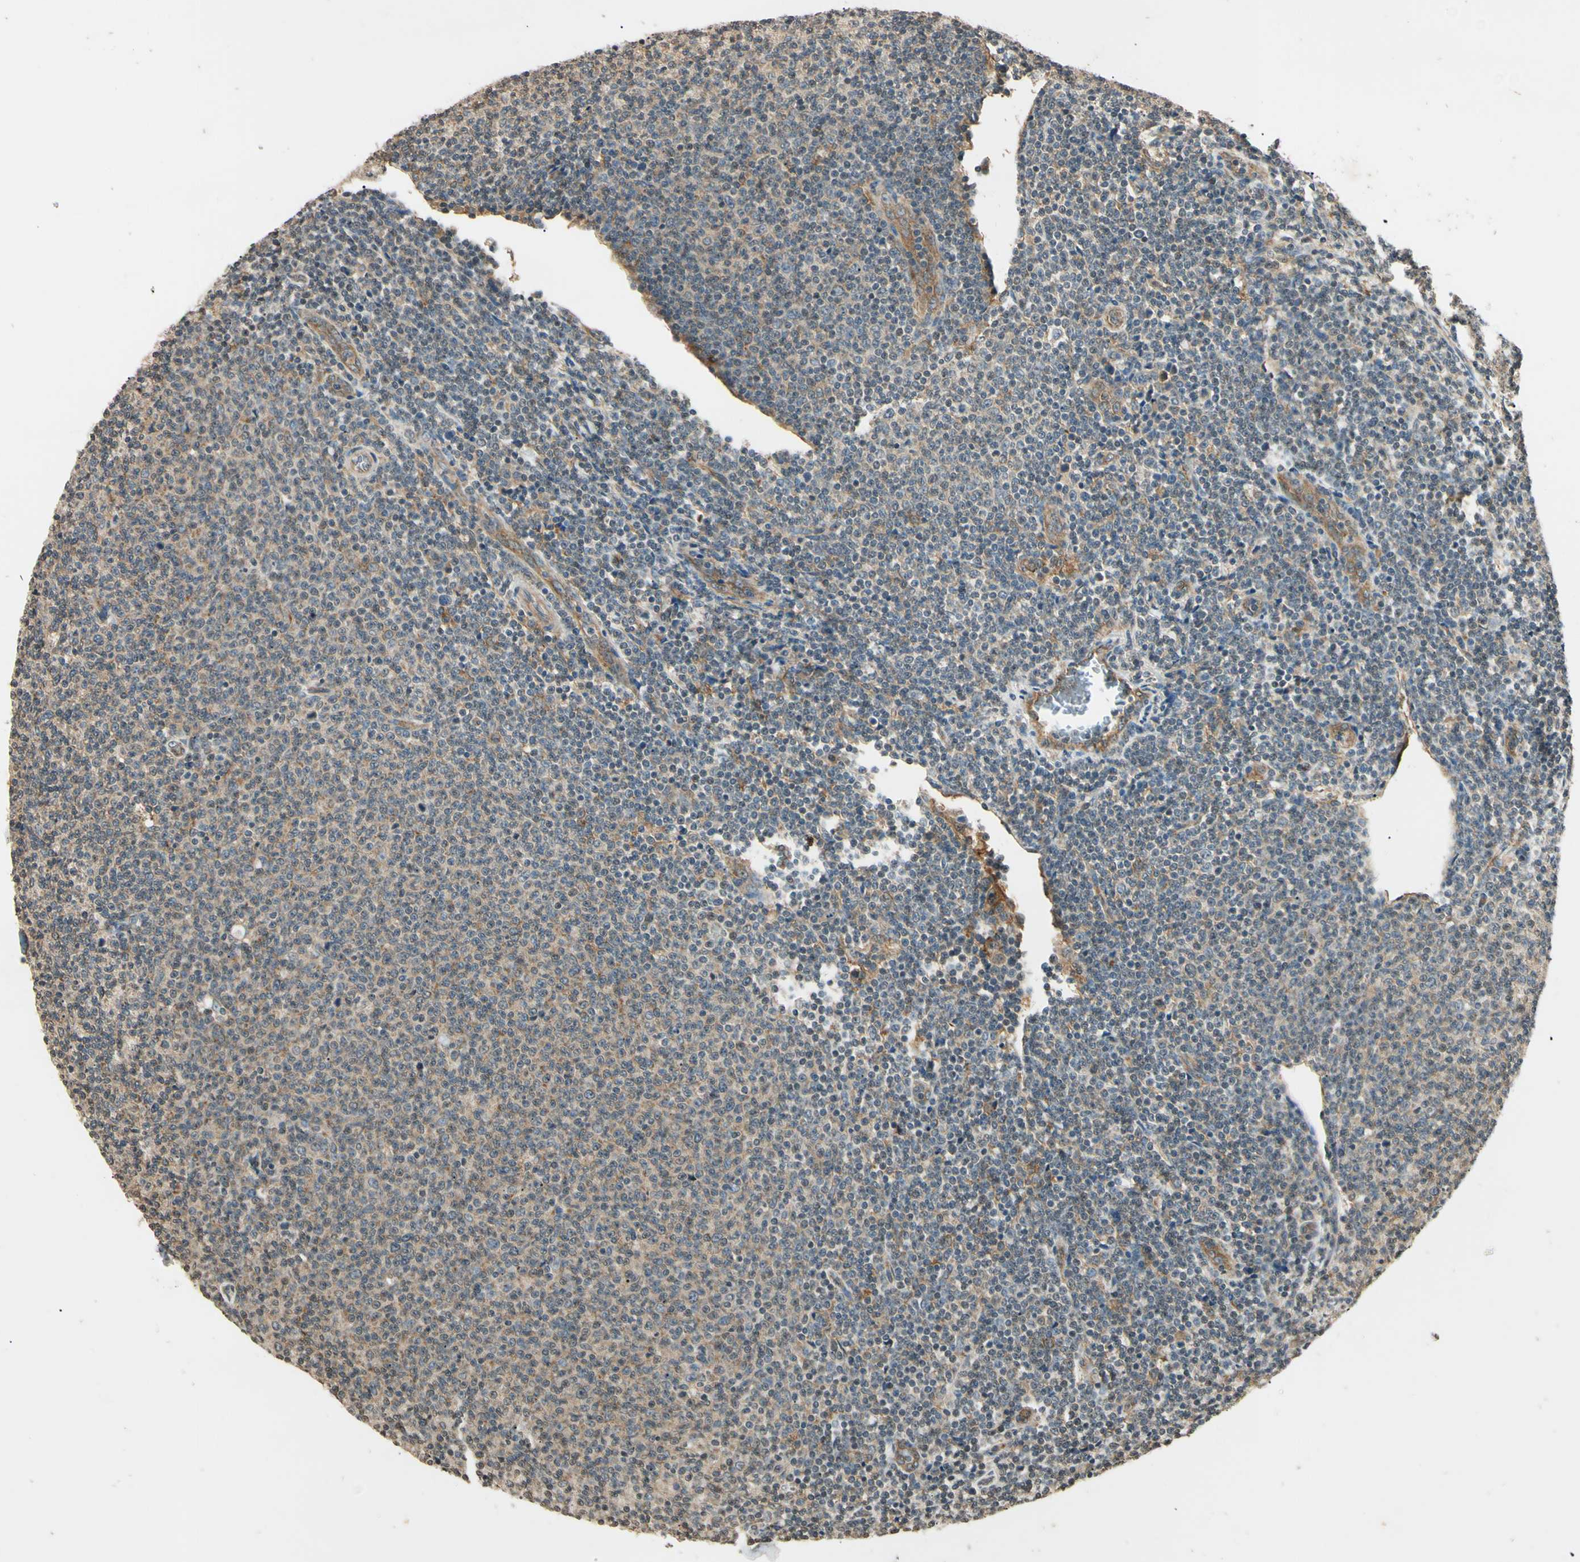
{"staining": {"intensity": "weak", "quantity": "25%-75%", "location": "cytoplasmic/membranous"}, "tissue": "lymphoma", "cell_type": "Tumor cells", "image_type": "cancer", "snomed": [{"axis": "morphology", "description": "Malignant lymphoma, non-Hodgkin's type, Low grade"}, {"axis": "topography", "description": "Lymph node"}], "caption": "The histopathology image shows a brown stain indicating the presence of a protein in the cytoplasmic/membranous of tumor cells in lymphoma.", "gene": "EPN1", "patient": {"sex": "male", "age": 66}}